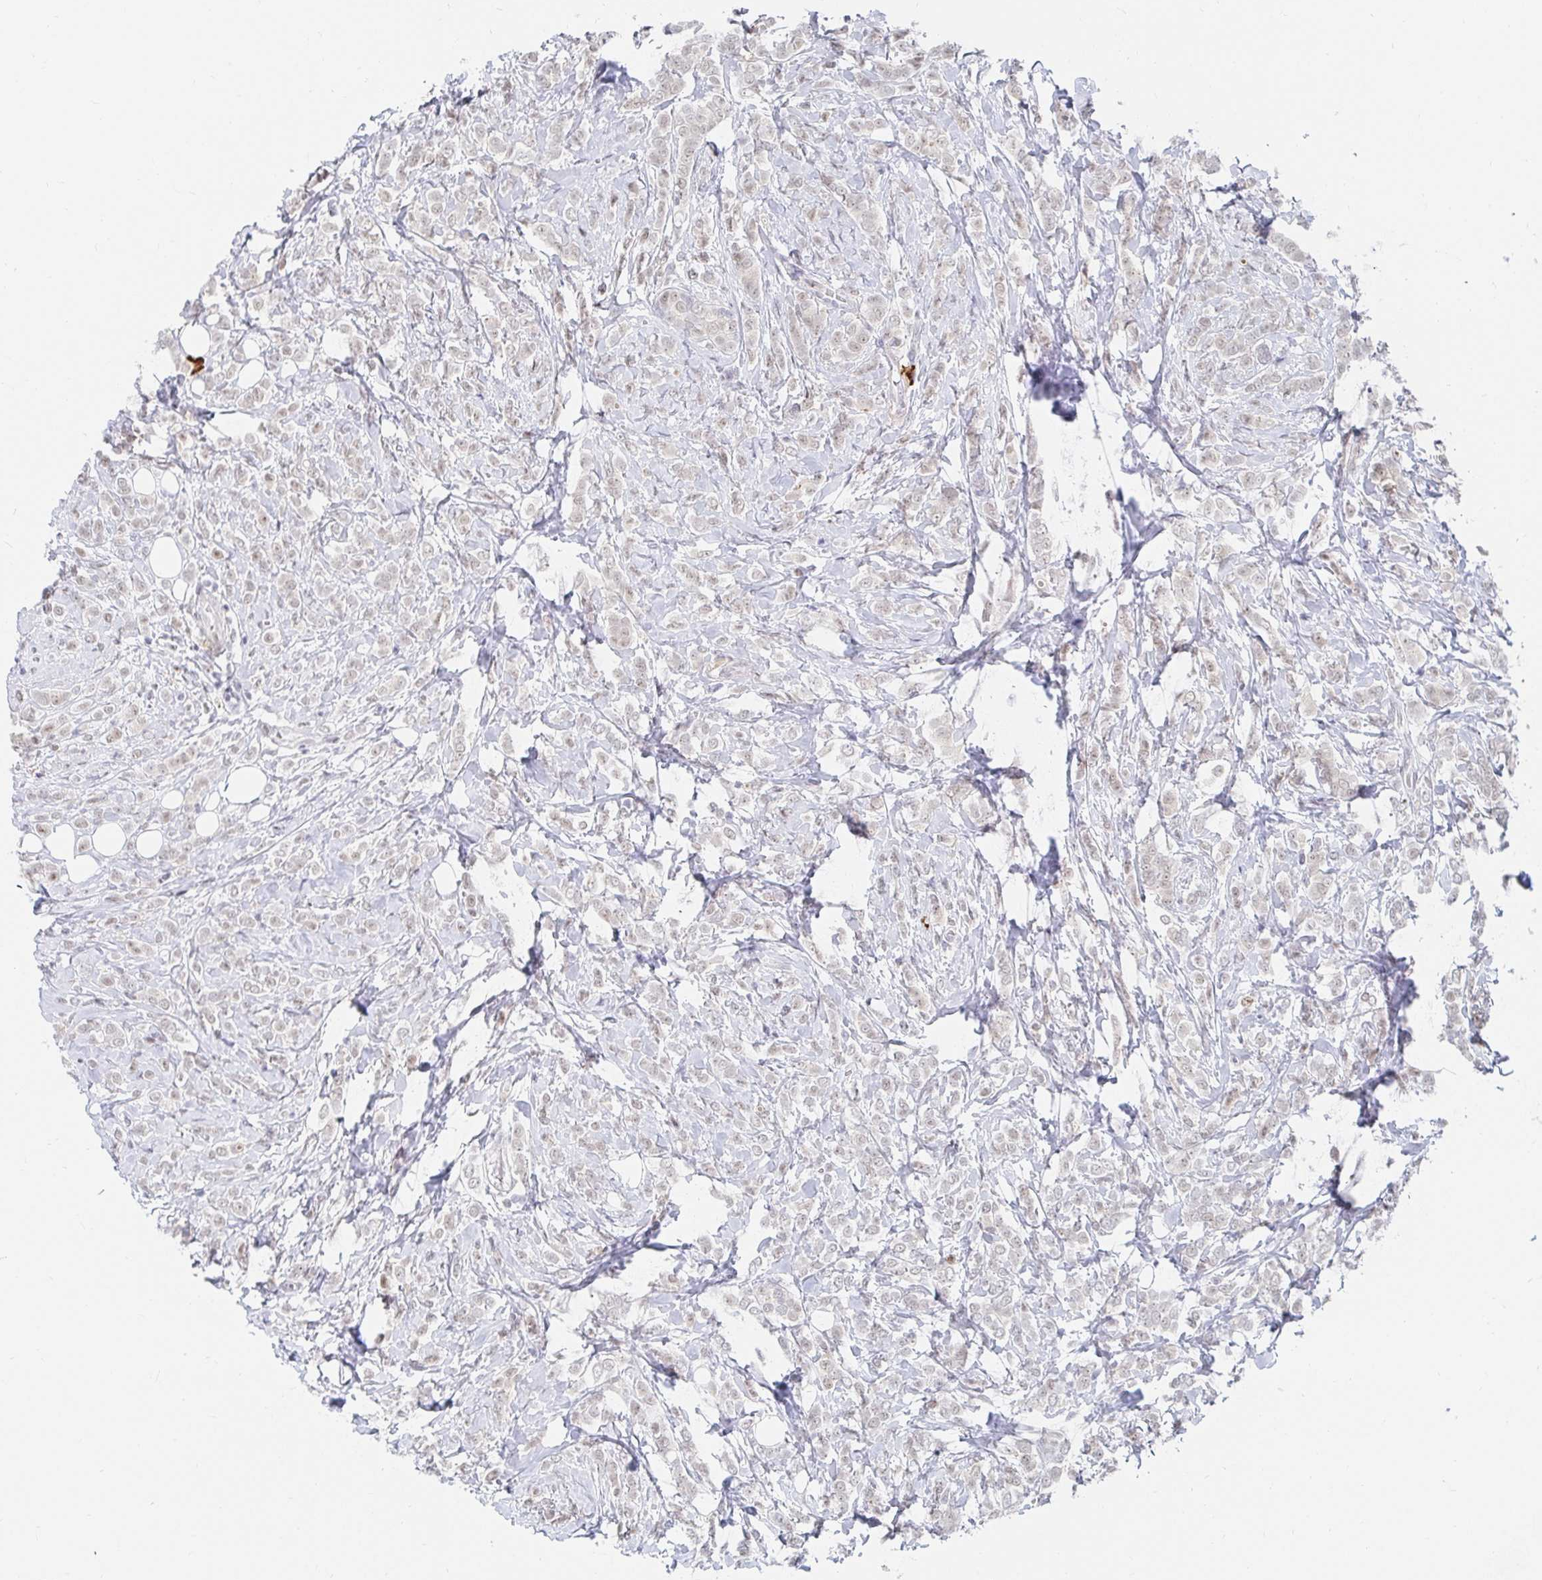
{"staining": {"intensity": "weak", "quantity": "25%-75%", "location": "nuclear"}, "tissue": "breast cancer", "cell_type": "Tumor cells", "image_type": "cancer", "snomed": [{"axis": "morphology", "description": "Lobular carcinoma"}, {"axis": "topography", "description": "Breast"}], "caption": "Immunohistochemical staining of human breast lobular carcinoma reveals weak nuclear protein staining in approximately 25%-75% of tumor cells. Using DAB (3,3'-diaminobenzidine) (brown) and hematoxylin (blue) stains, captured at high magnification using brightfield microscopy.", "gene": "COL28A1", "patient": {"sex": "female", "age": 49}}